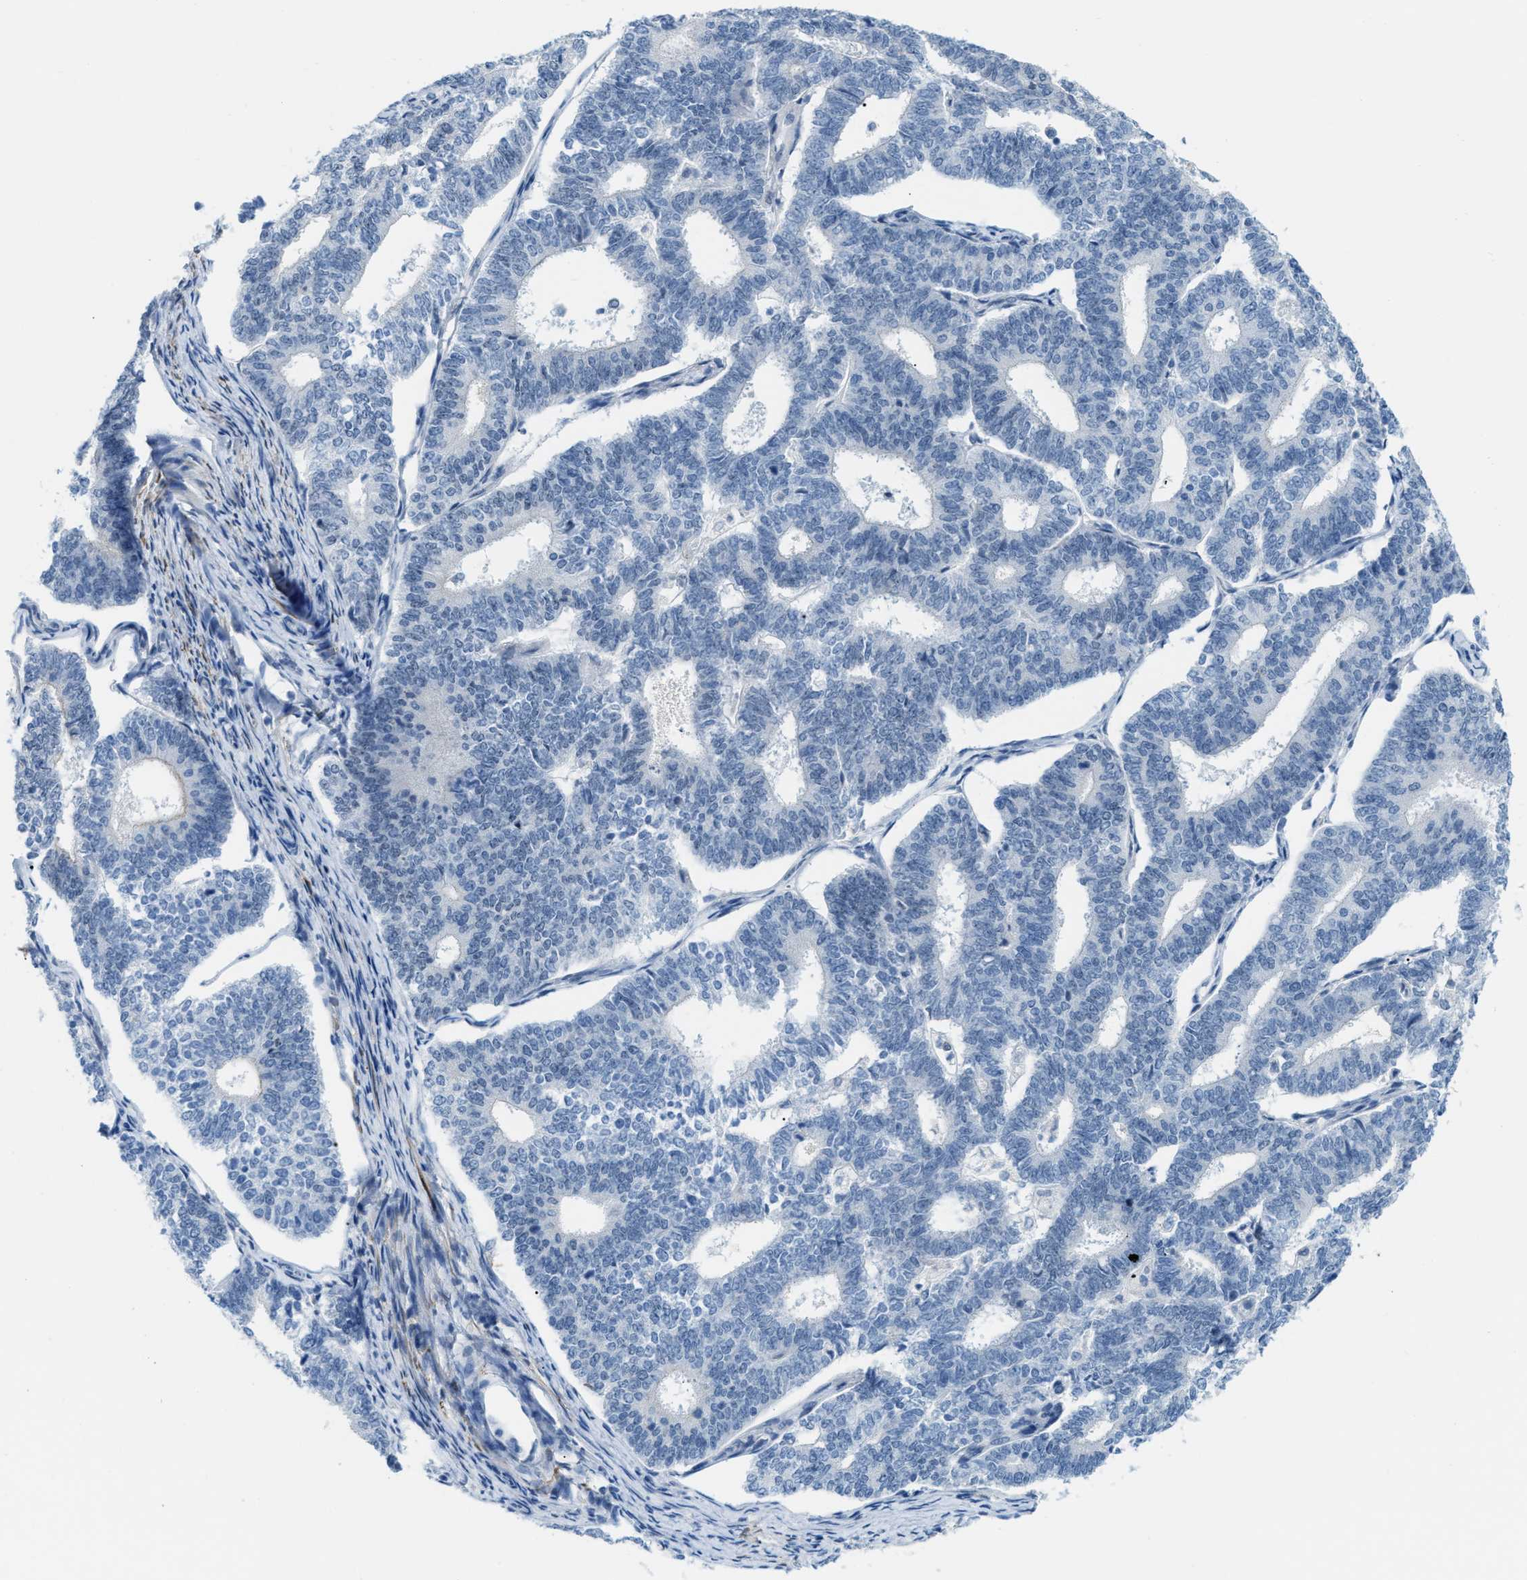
{"staining": {"intensity": "negative", "quantity": "none", "location": "none"}, "tissue": "endometrial cancer", "cell_type": "Tumor cells", "image_type": "cancer", "snomed": [{"axis": "morphology", "description": "Adenocarcinoma, NOS"}, {"axis": "topography", "description": "Endometrium"}], "caption": "This is an IHC micrograph of adenocarcinoma (endometrial). There is no positivity in tumor cells.", "gene": "PHRF1", "patient": {"sex": "female", "age": 70}}